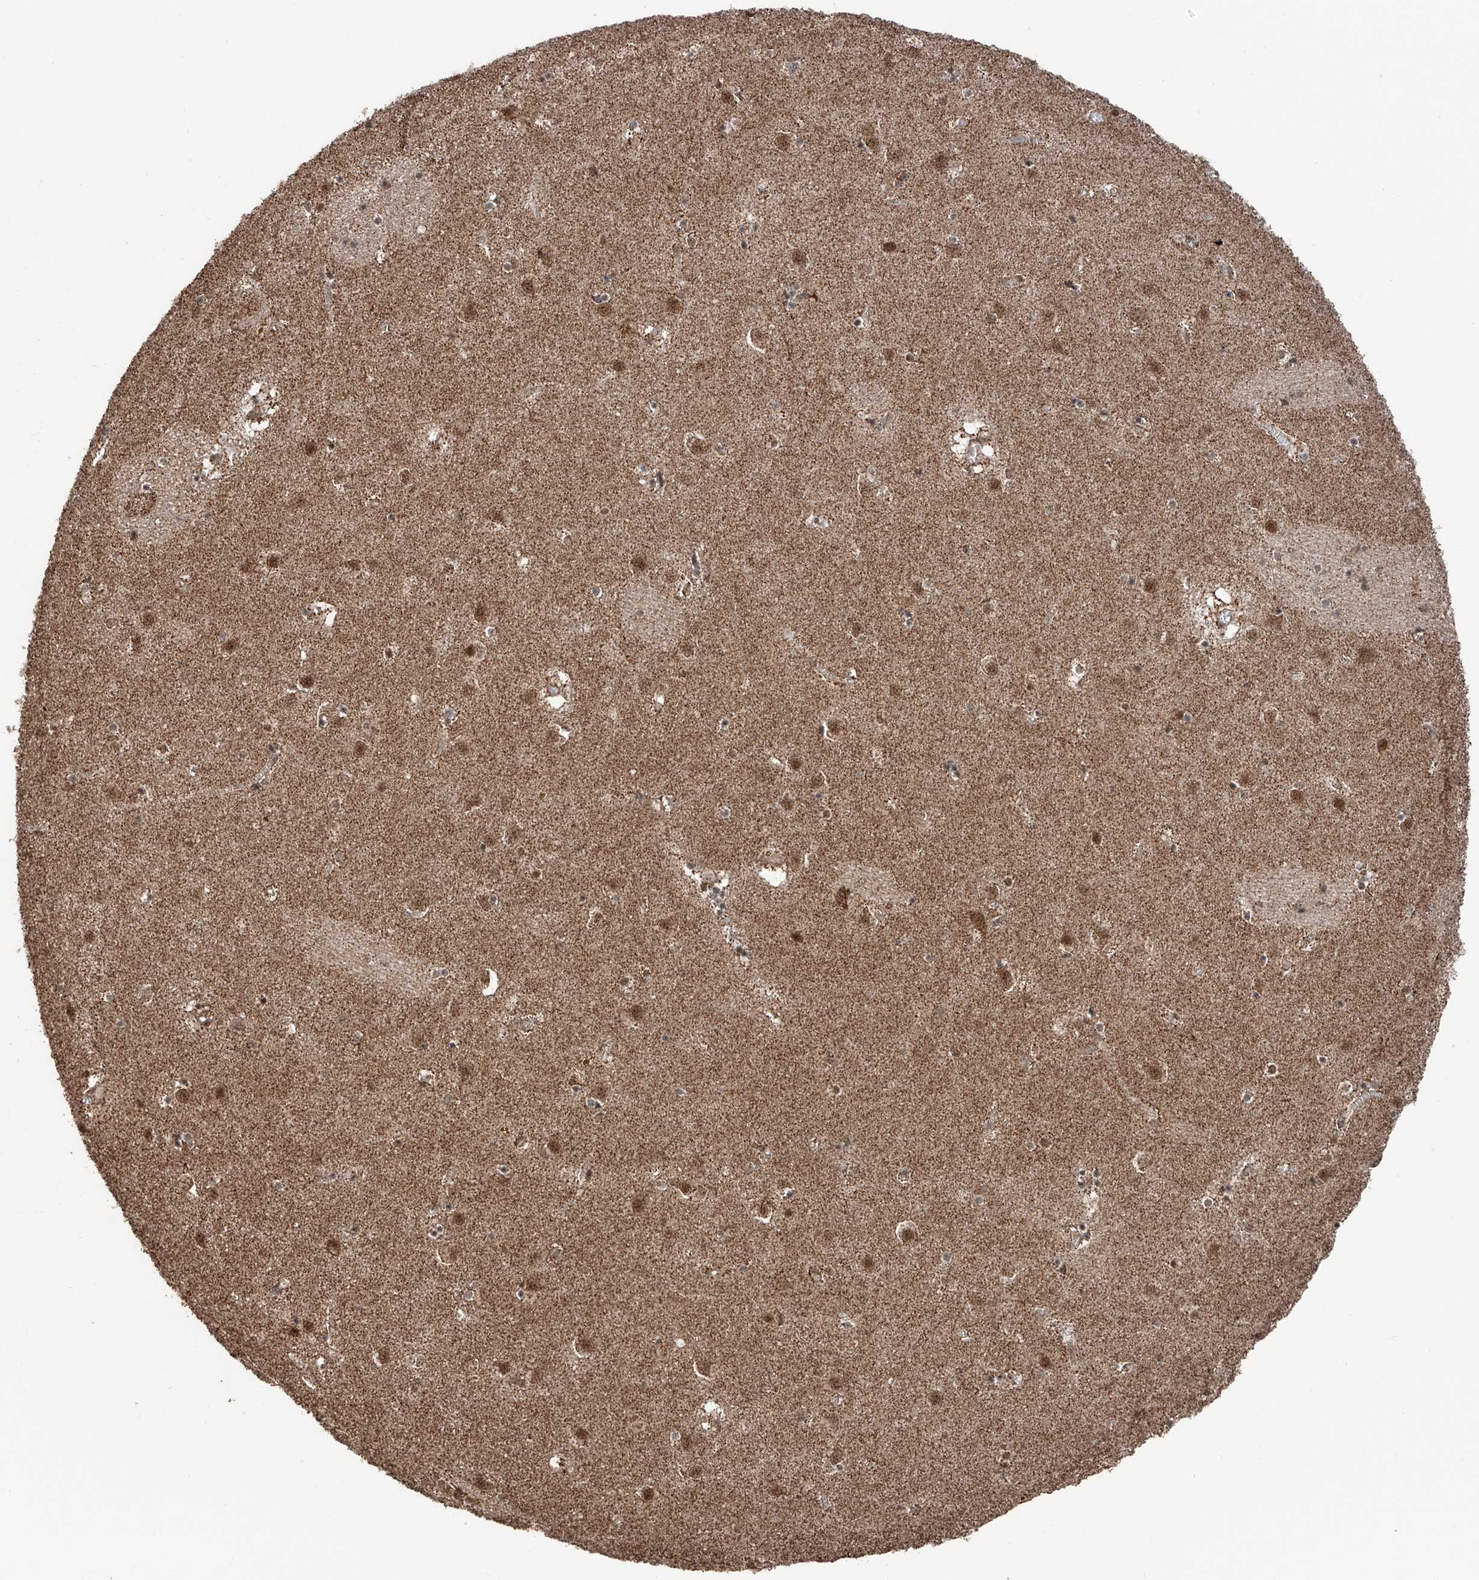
{"staining": {"intensity": "moderate", "quantity": ">75%", "location": "cytoplasmic/membranous,nuclear"}, "tissue": "caudate", "cell_type": "Glial cells", "image_type": "normal", "snomed": [{"axis": "morphology", "description": "Normal tissue, NOS"}, {"axis": "topography", "description": "Lateral ventricle wall"}], "caption": "This histopathology image exhibits IHC staining of unremarkable human caudate, with medium moderate cytoplasmic/membranous,nuclear positivity in approximately >75% of glial cells.", "gene": "ZNF445", "patient": {"sex": "male", "age": 70}}